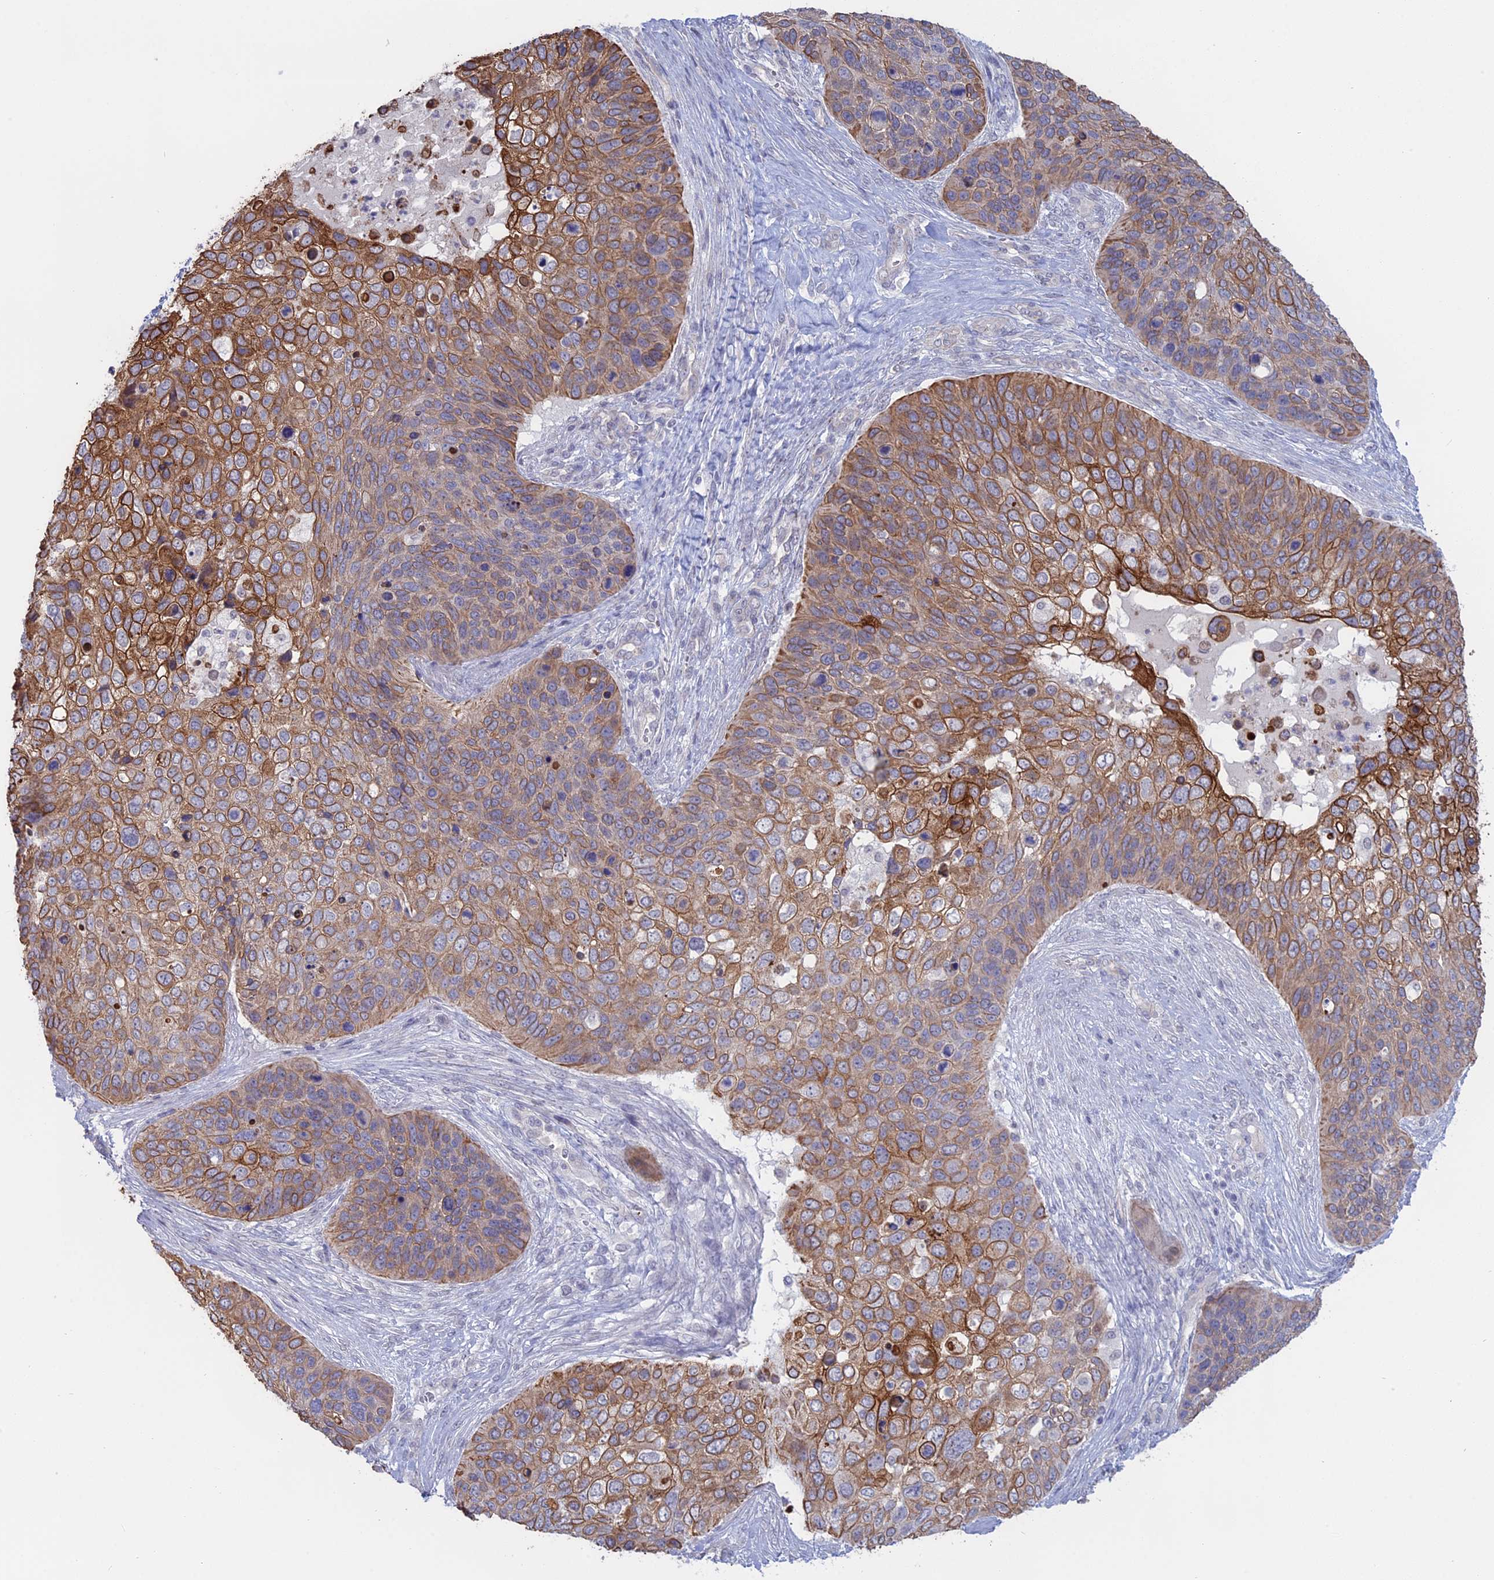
{"staining": {"intensity": "moderate", "quantity": ">75%", "location": "cytoplasmic/membranous"}, "tissue": "skin cancer", "cell_type": "Tumor cells", "image_type": "cancer", "snomed": [{"axis": "morphology", "description": "Basal cell carcinoma"}, {"axis": "topography", "description": "Skin"}], "caption": "Tumor cells display medium levels of moderate cytoplasmic/membranous staining in about >75% of cells in human skin cancer (basal cell carcinoma).", "gene": "MYO5B", "patient": {"sex": "female", "age": 74}}